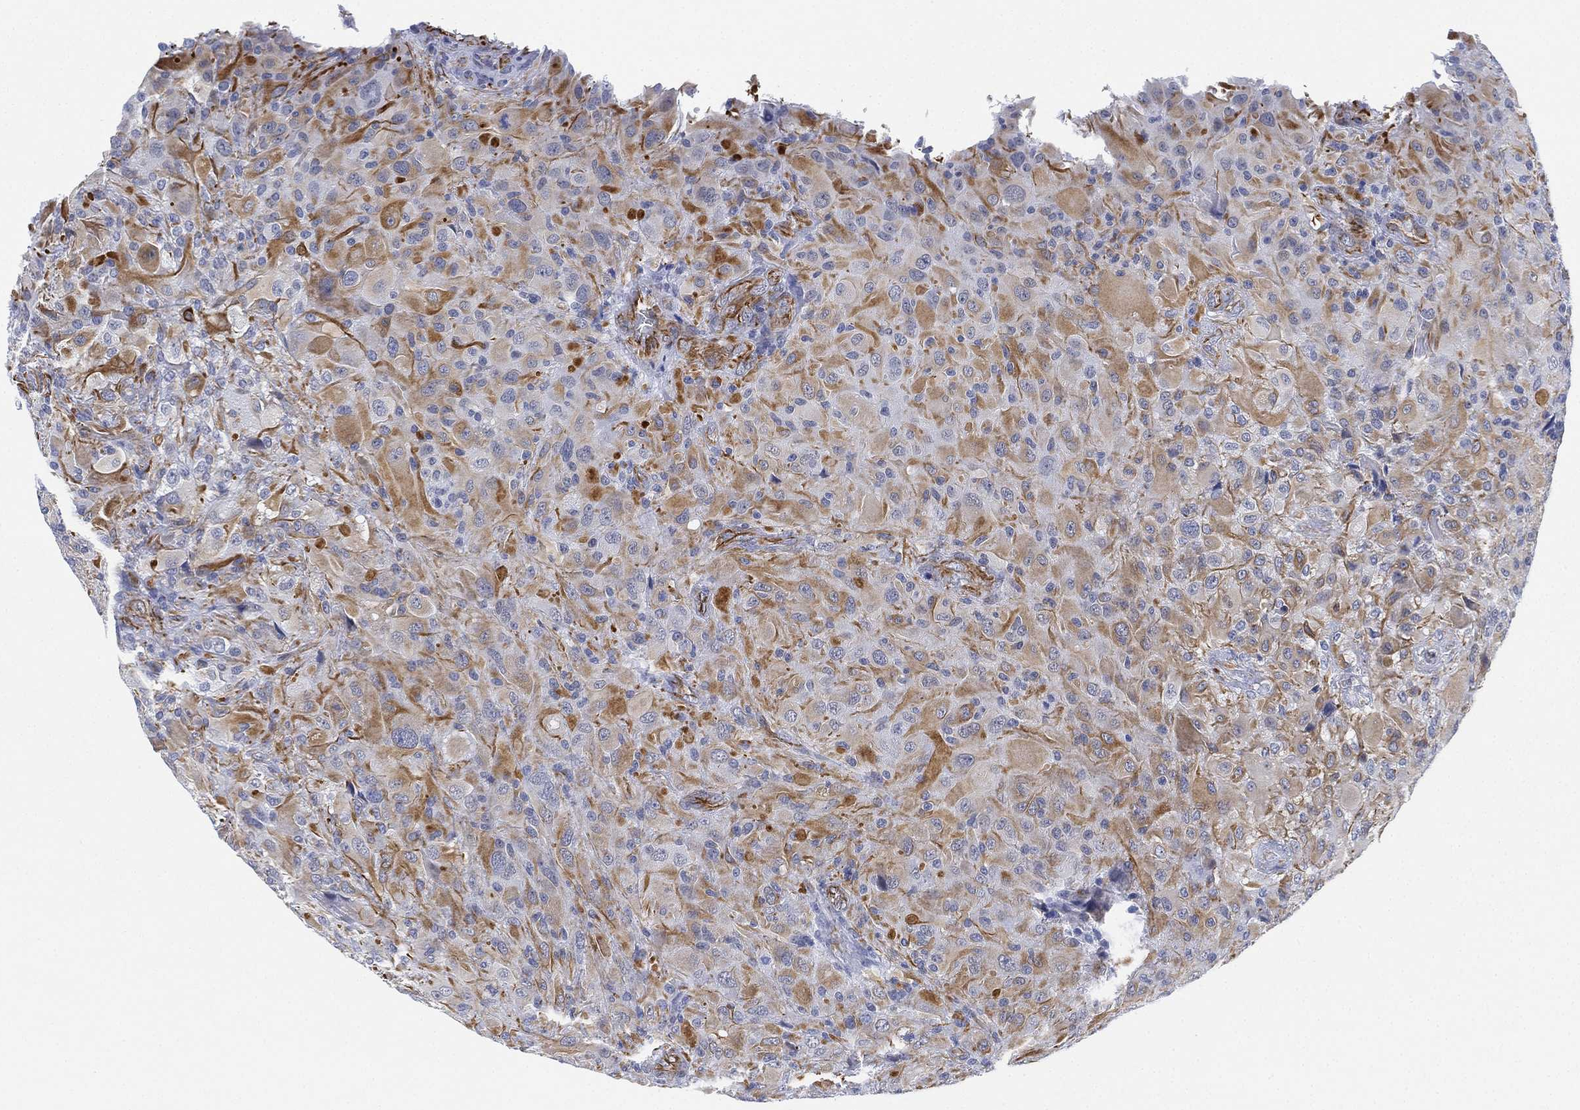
{"staining": {"intensity": "moderate", "quantity": "25%-75%", "location": "cytoplasmic/membranous"}, "tissue": "glioma", "cell_type": "Tumor cells", "image_type": "cancer", "snomed": [{"axis": "morphology", "description": "Glioma, malignant, High grade"}, {"axis": "topography", "description": "Cerebral cortex"}], "caption": "Immunohistochemical staining of glioma exhibits medium levels of moderate cytoplasmic/membranous protein positivity in approximately 25%-75% of tumor cells.", "gene": "PSKH2", "patient": {"sex": "male", "age": 35}}